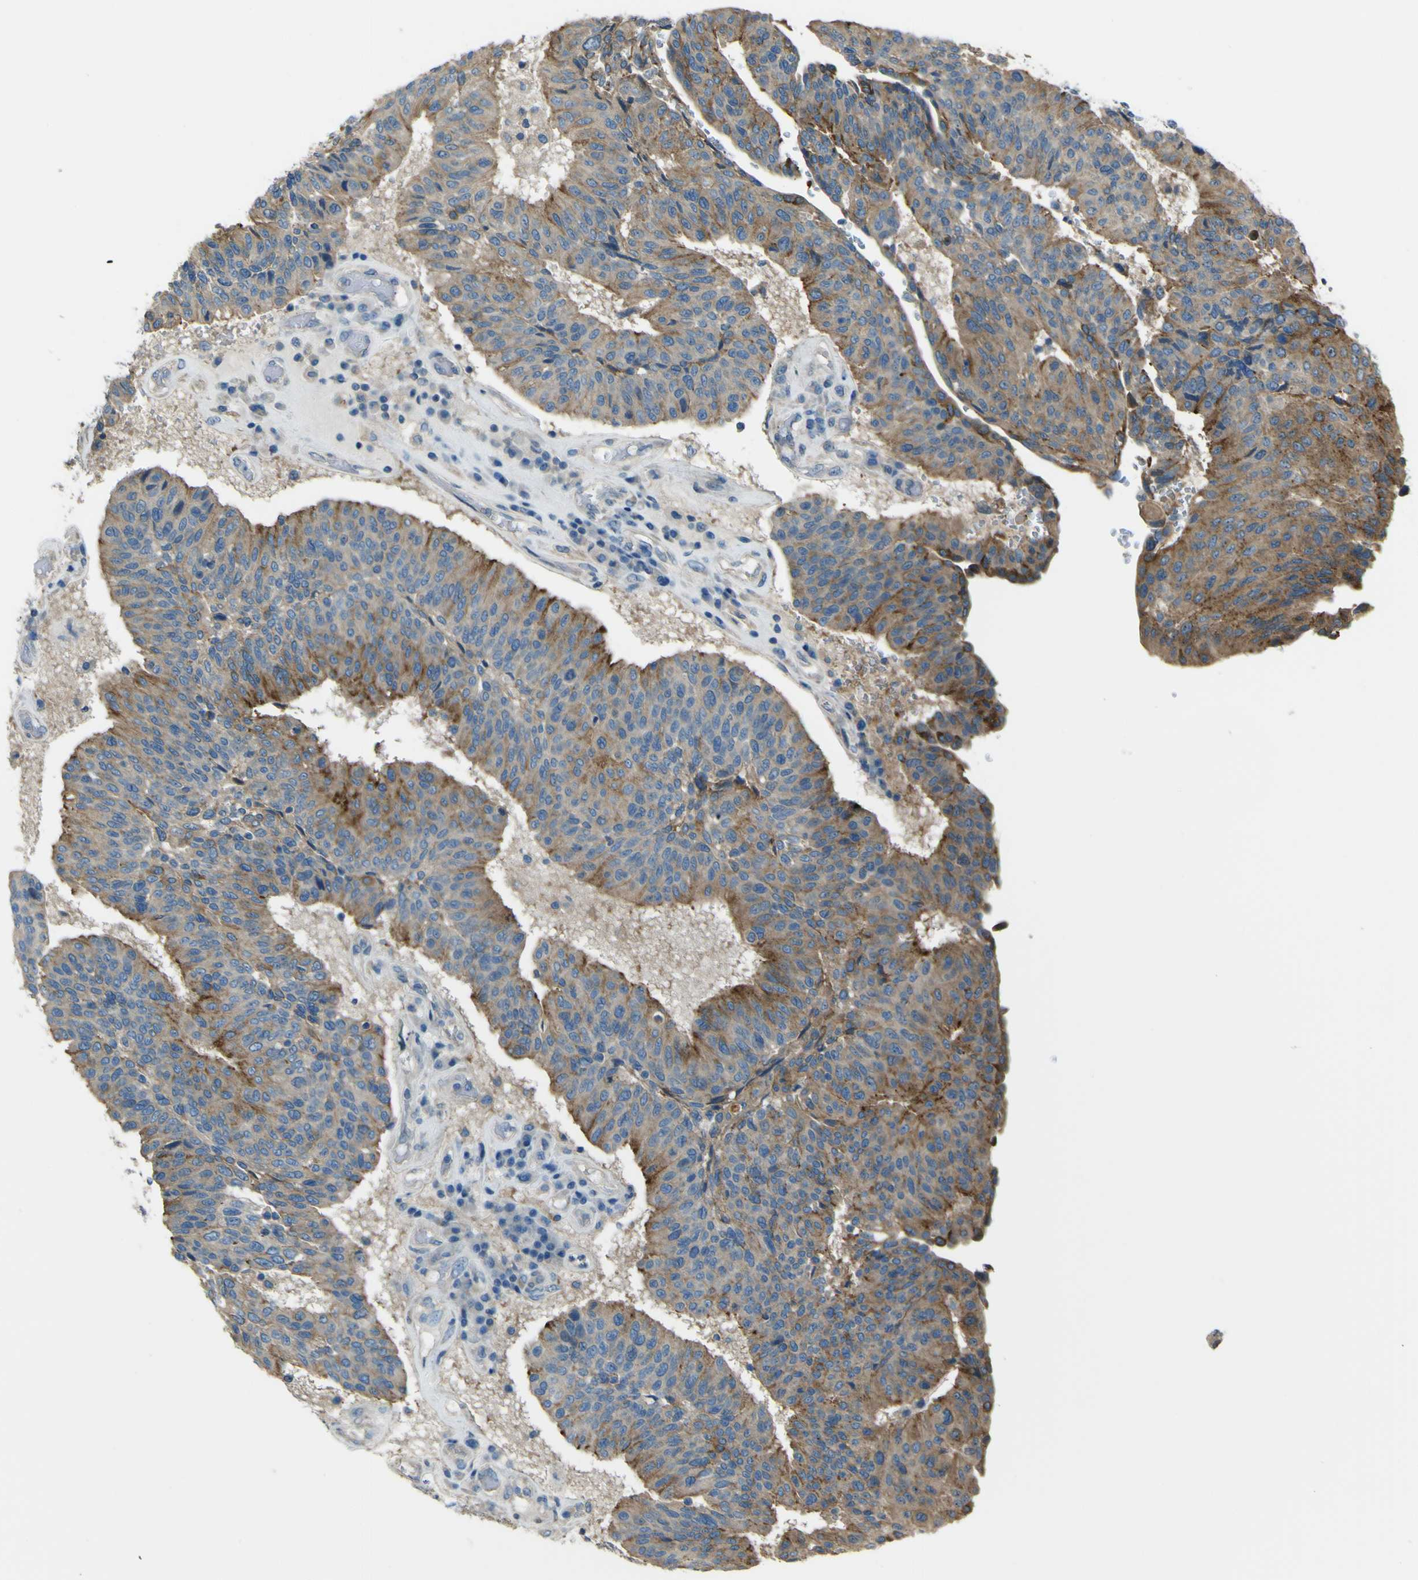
{"staining": {"intensity": "moderate", "quantity": "25%-75%", "location": "cytoplasmic/membranous"}, "tissue": "urothelial cancer", "cell_type": "Tumor cells", "image_type": "cancer", "snomed": [{"axis": "morphology", "description": "Urothelial carcinoma, High grade"}, {"axis": "topography", "description": "Urinary bladder"}], "caption": "Urothelial carcinoma (high-grade) stained with a brown dye reveals moderate cytoplasmic/membranous positive positivity in approximately 25%-75% of tumor cells.", "gene": "NAALADL2", "patient": {"sex": "male", "age": 66}}